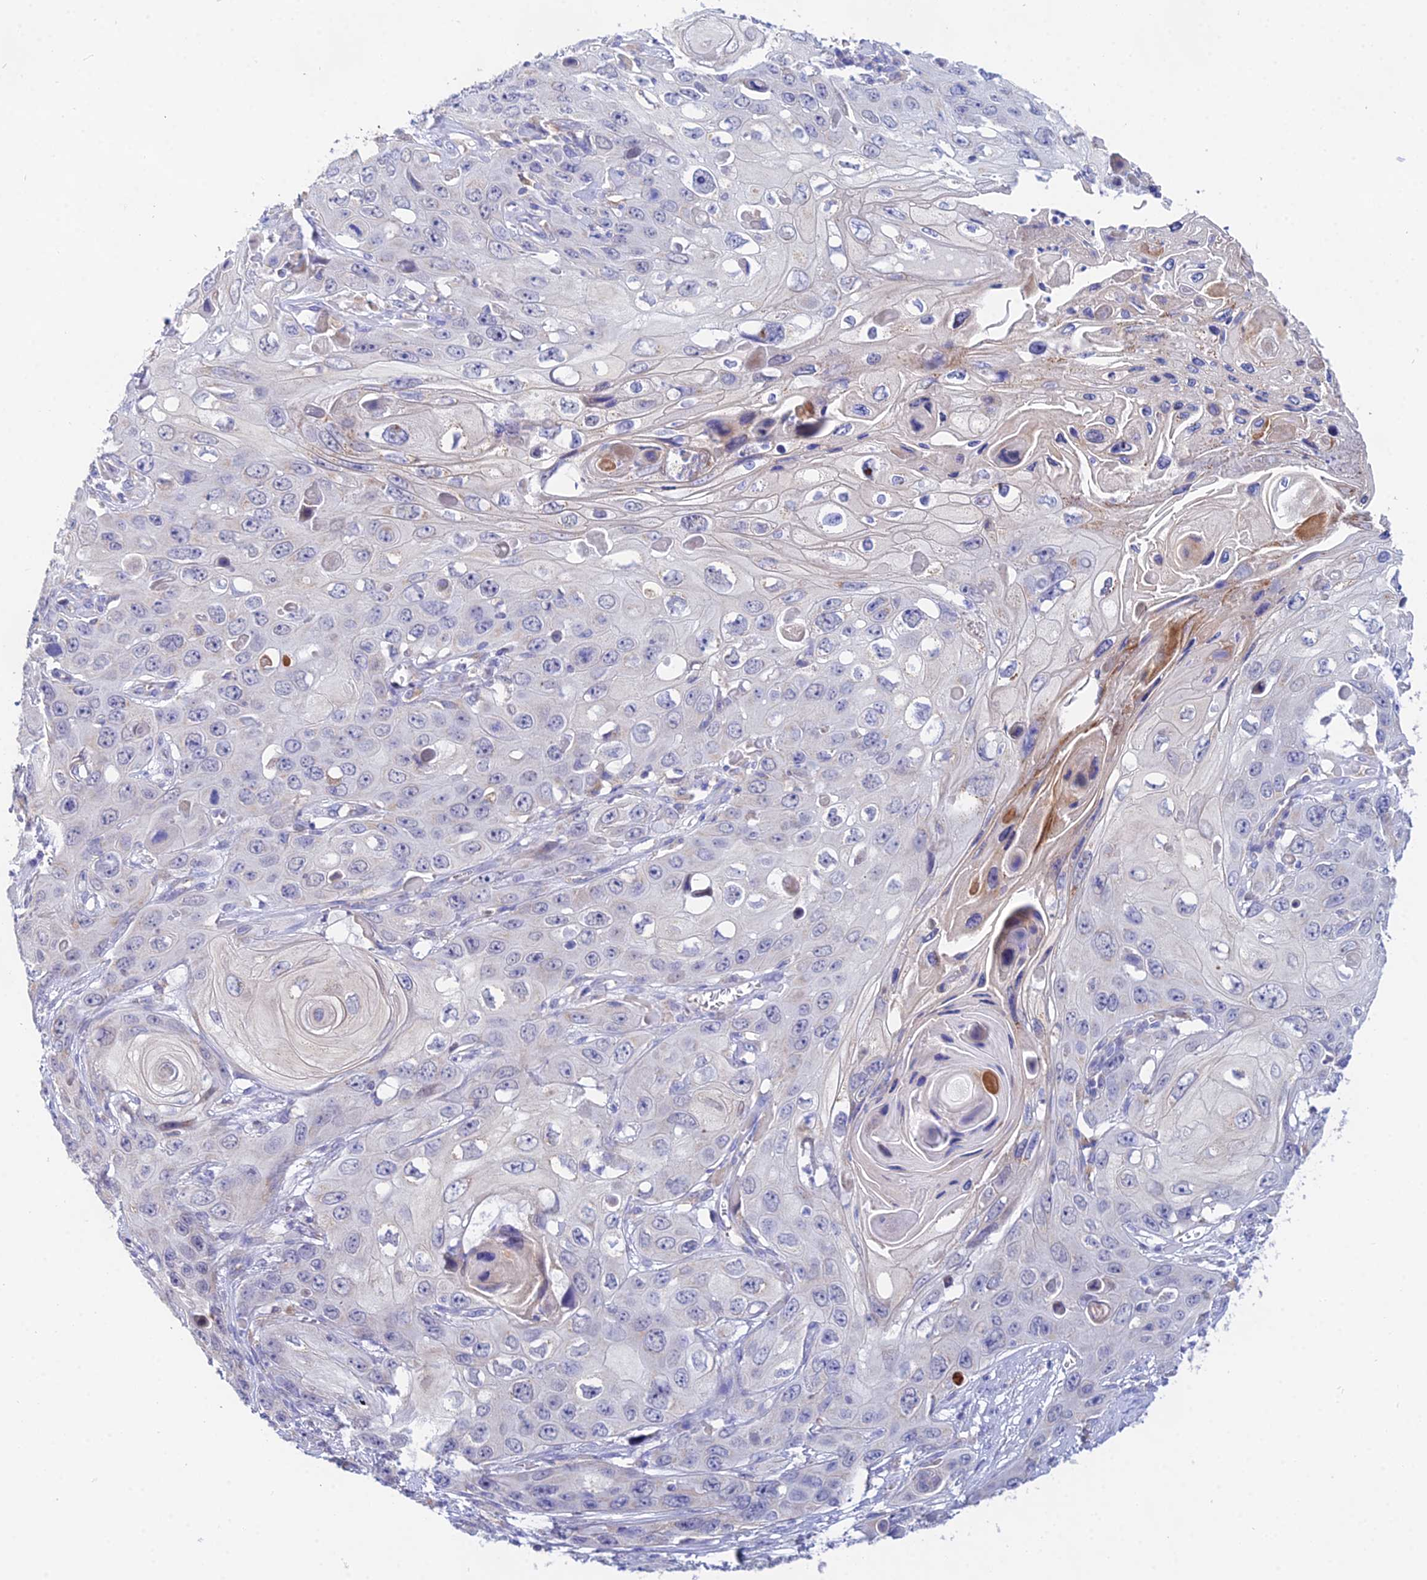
{"staining": {"intensity": "negative", "quantity": "none", "location": "none"}, "tissue": "skin cancer", "cell_type": "Tumor cells", "image_type": "cancer", "snomed": [{"axis": "morphology", "description": "Squamous cell carcinoma, NOS"}, {"axis": "topography", "description": "Skin"}], "caption": "This is a micrograph of IHC staining of skin cancer (squamous cell carcinoma), which shows no expression in tumor cells.", "gene": "PPP2R2C", "patient": {"sex": "male", "age": 55}}